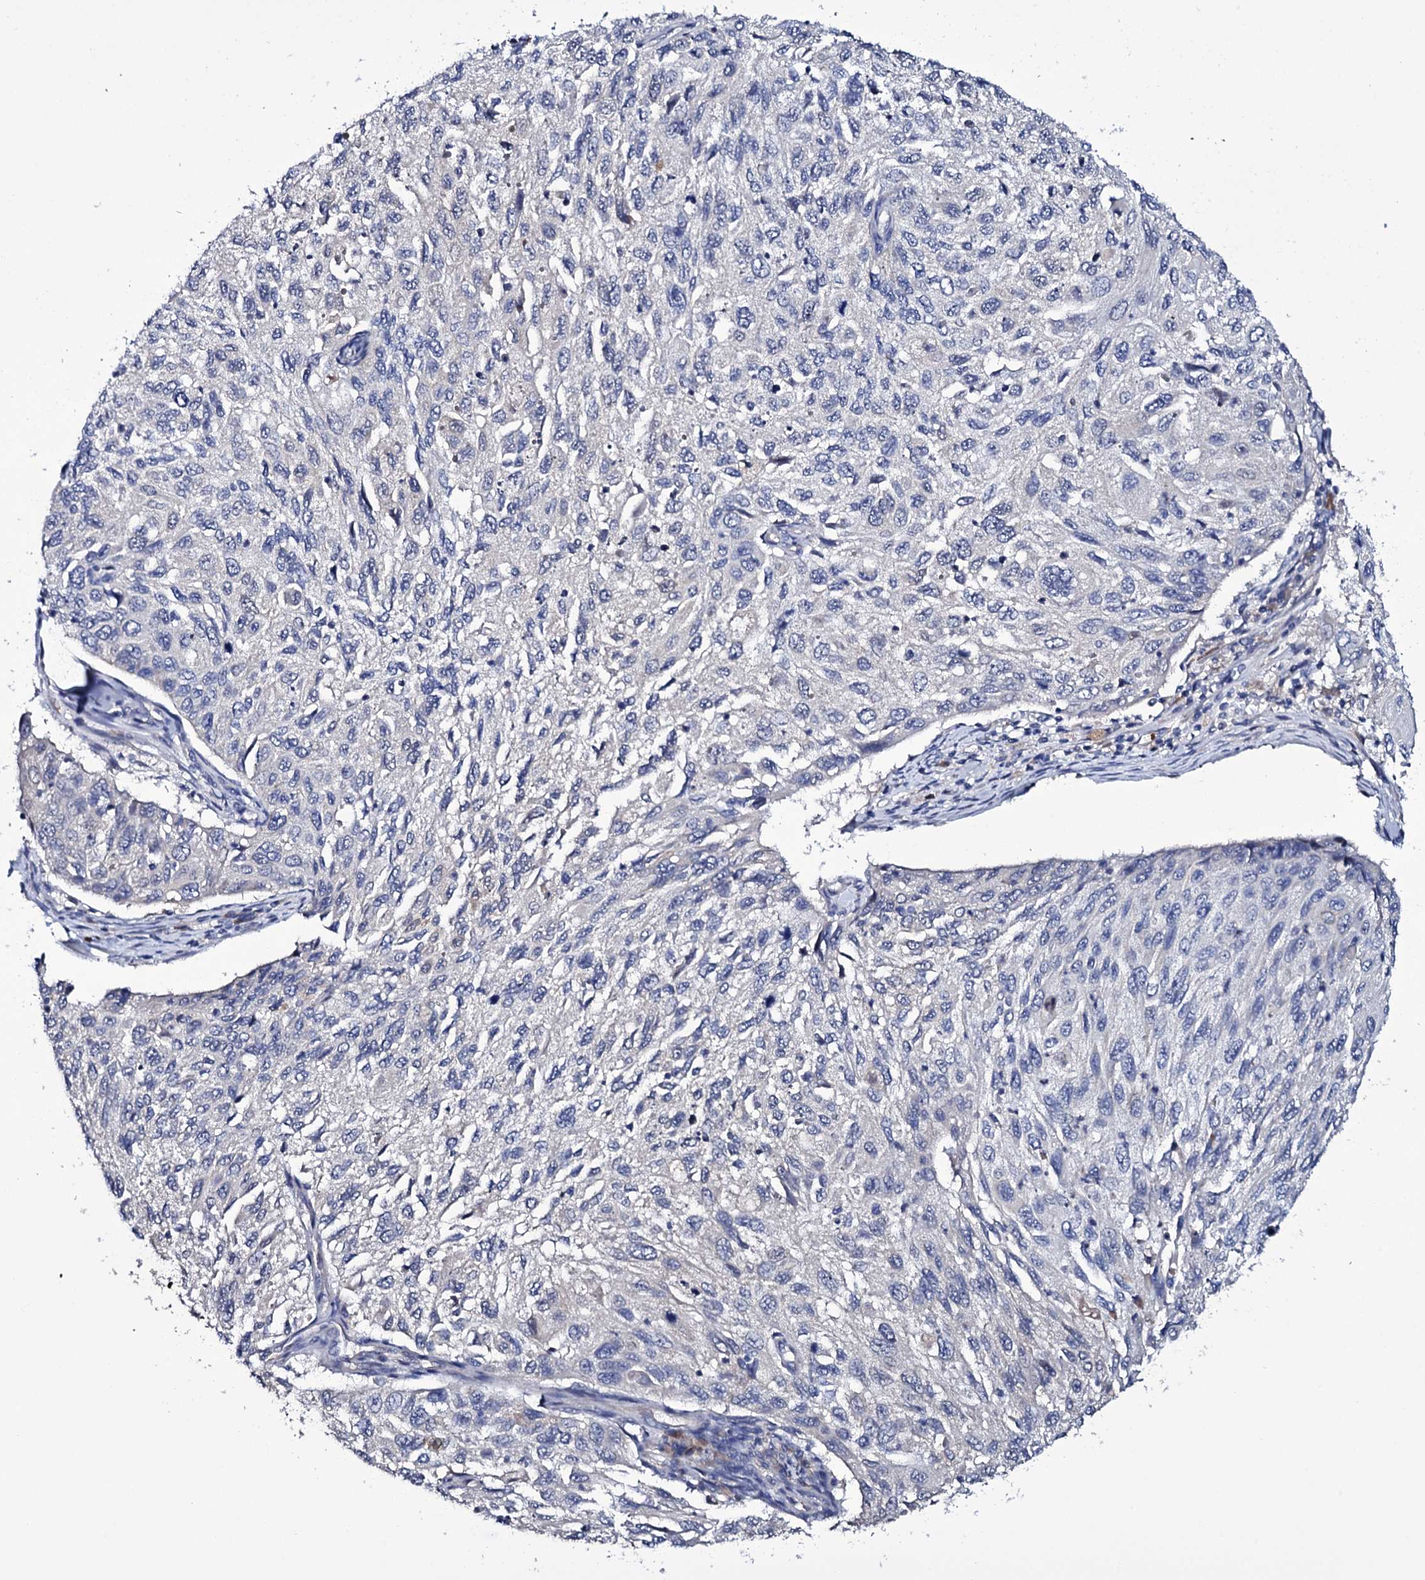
{"staining": {"intensity": "negative", "quantity": "none", "location": "none"}, "tissue": "cervical cancer", "cell_type": "Tumor cells", "image_type": "cancer", "snomed": [{"axis": "morphology", "description": "Squamous cell carcinoma, NOS"}, {"axis": "topography", "description": "Cervix"}], "caption": "An IHC image of cervical squamous cell carcinoma is shown. There is no staining in tumor cells of cervical squamous cell carcinoma.", "gene": "BCL2L14", "patient": {"sex": "female", "age": 70}}